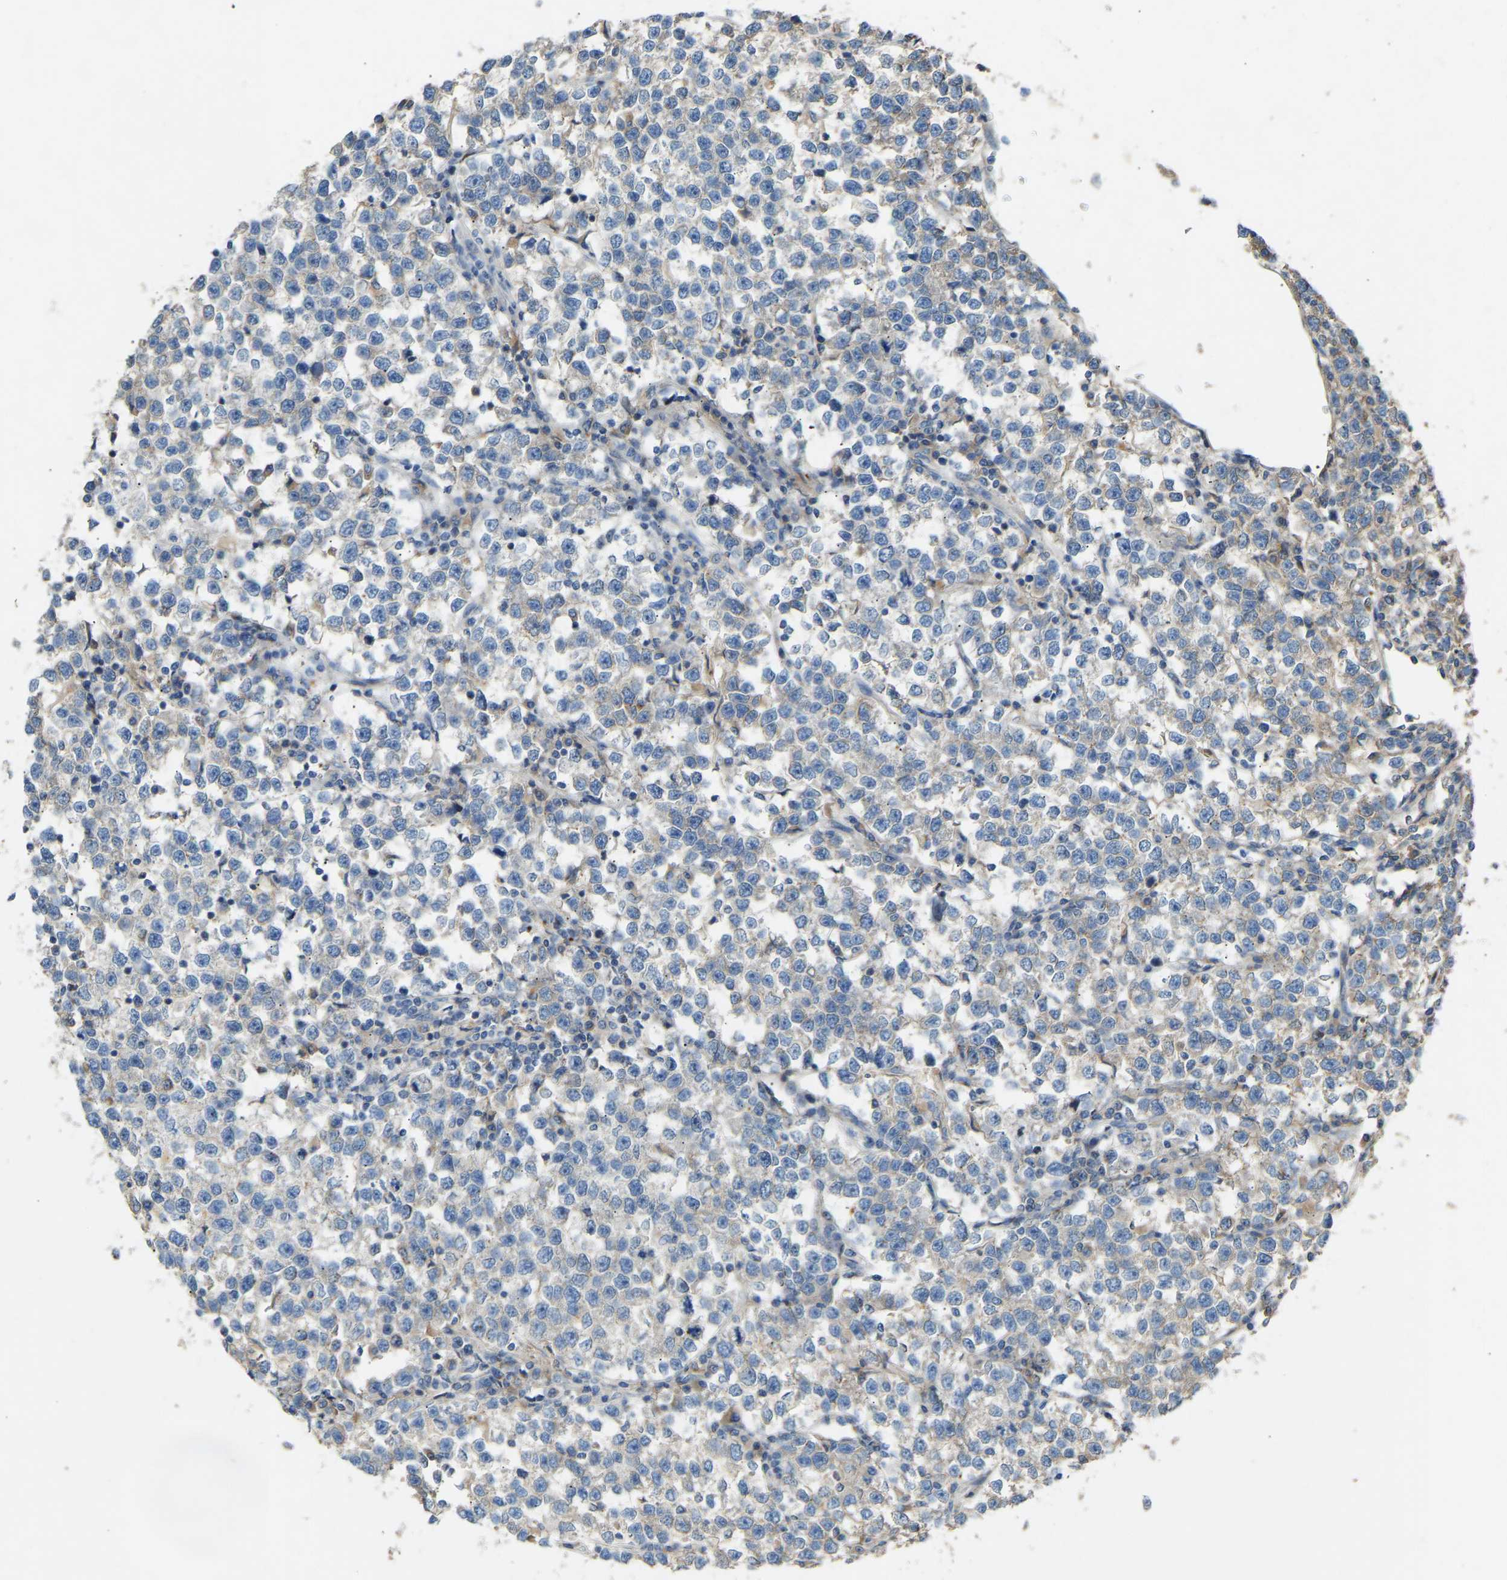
{"staining": {"intensity": "negative", "quantity": "none", "location": "none"}, "tissue": "testis cancer", "cell_type": "Tumor cells", "image_type": "cancer", "snomed": [{"axis": "morphology", "description": "Normal tissue, NOS"}, {"axis": "morphology", "description": "Seminoma, NOS"}, {"axis": "topography", "description": "Testis"}], "caption": "The histopathology image reveals no staining of tumor cells in testis cancer (seminoma).", "gene": "RGP1", "patient": {"sex": "male", "age": 43}}